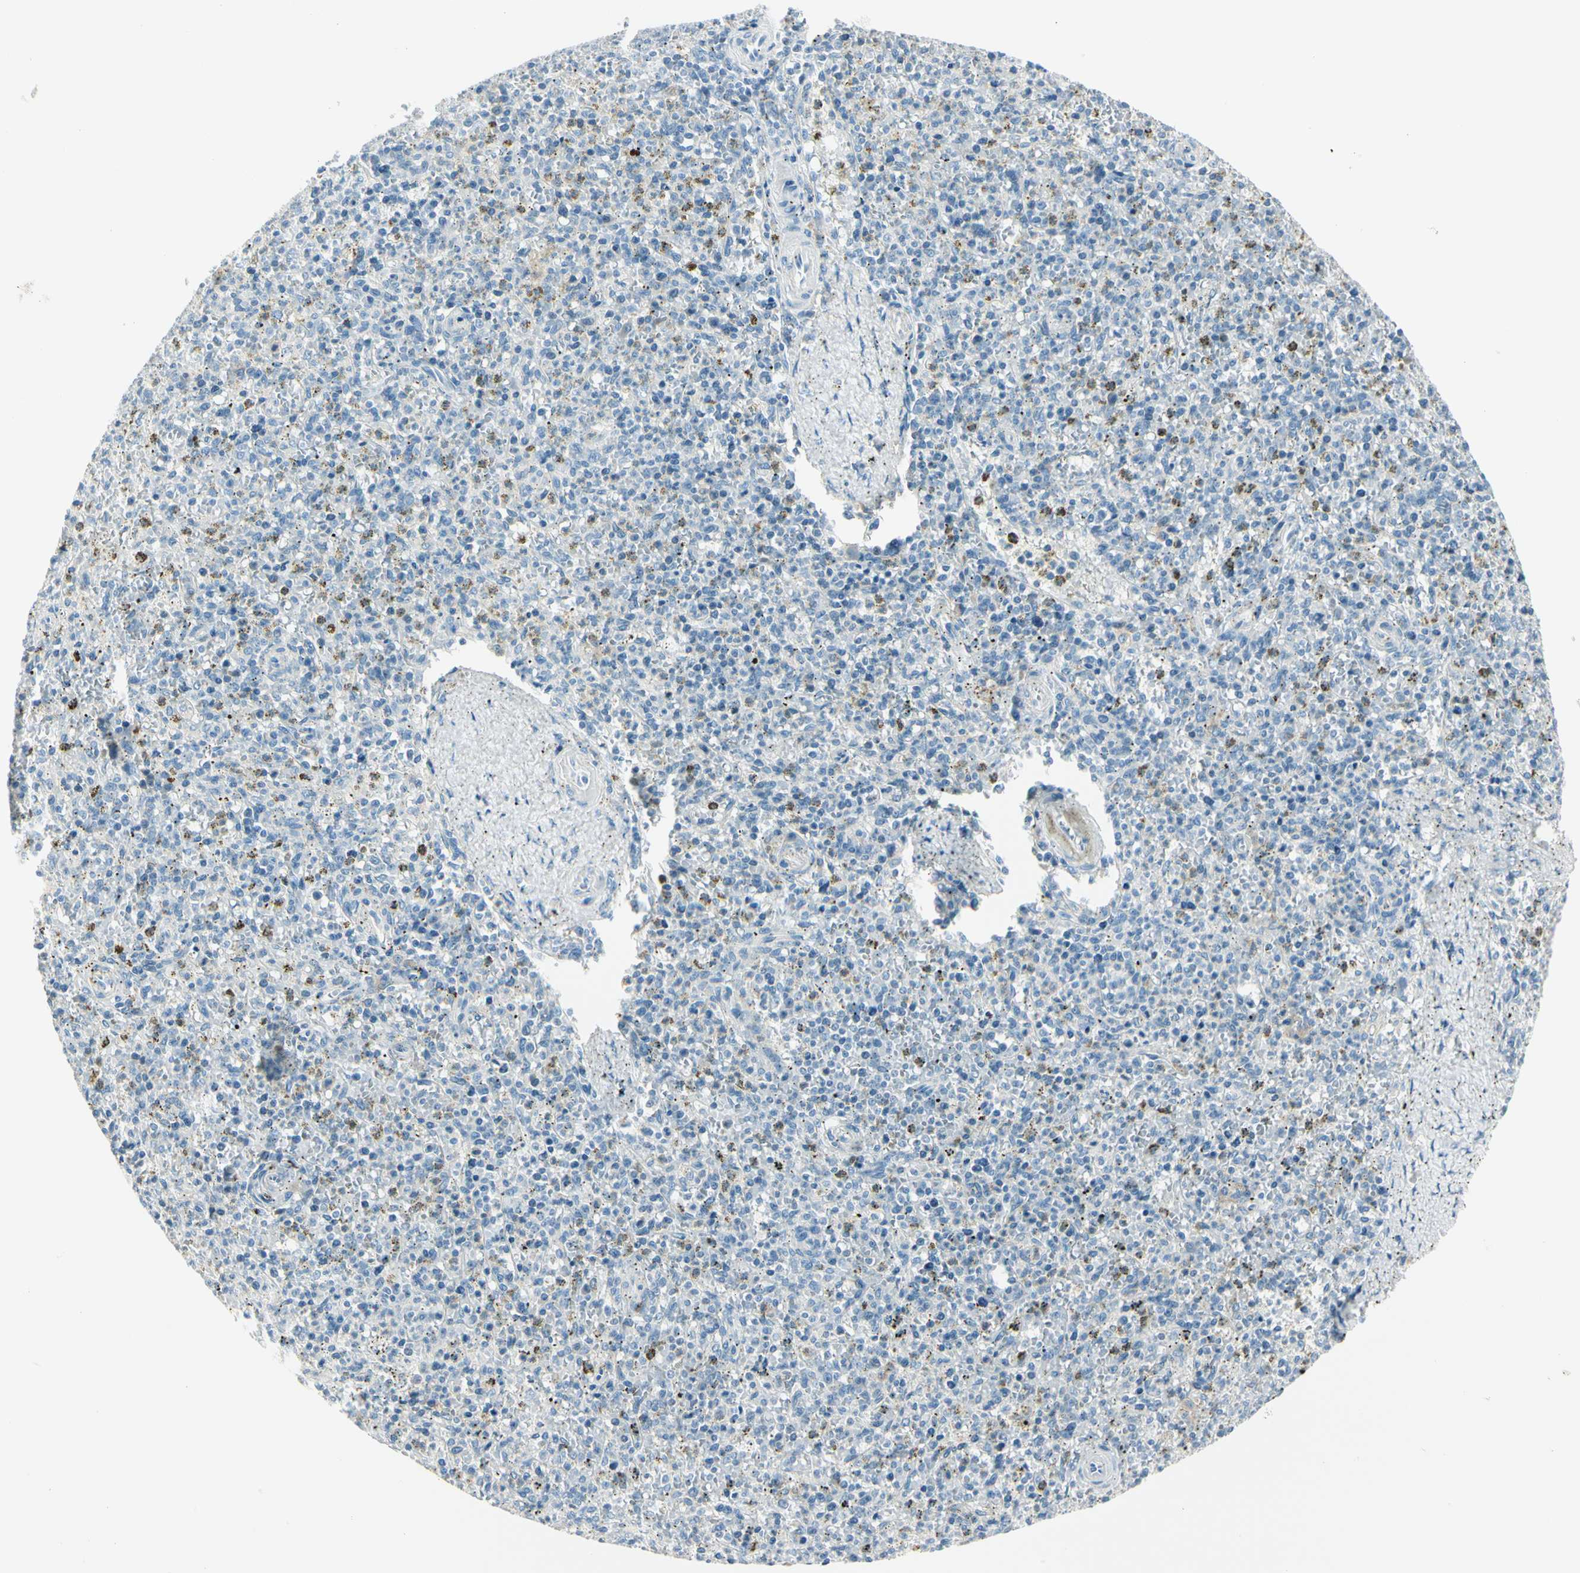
{"staining": {"intensity": "negative", "quantity": "none", "location": "none"}, "tissue": "spleen", "cell_type": "Cells in red pulp", "image_type": "normal", "snomed": [{"axis": "morphology", "description": "Normal tissue, NOS"}, {"axis": "topography", "description": "Spleen"}], "caption": "DAB immunohistochemical staining of normal human spleen shows no significant positivity in cells in red pulp.", "gene": "SLC6A15", "patient": {"sex": "male", "age": 72}}